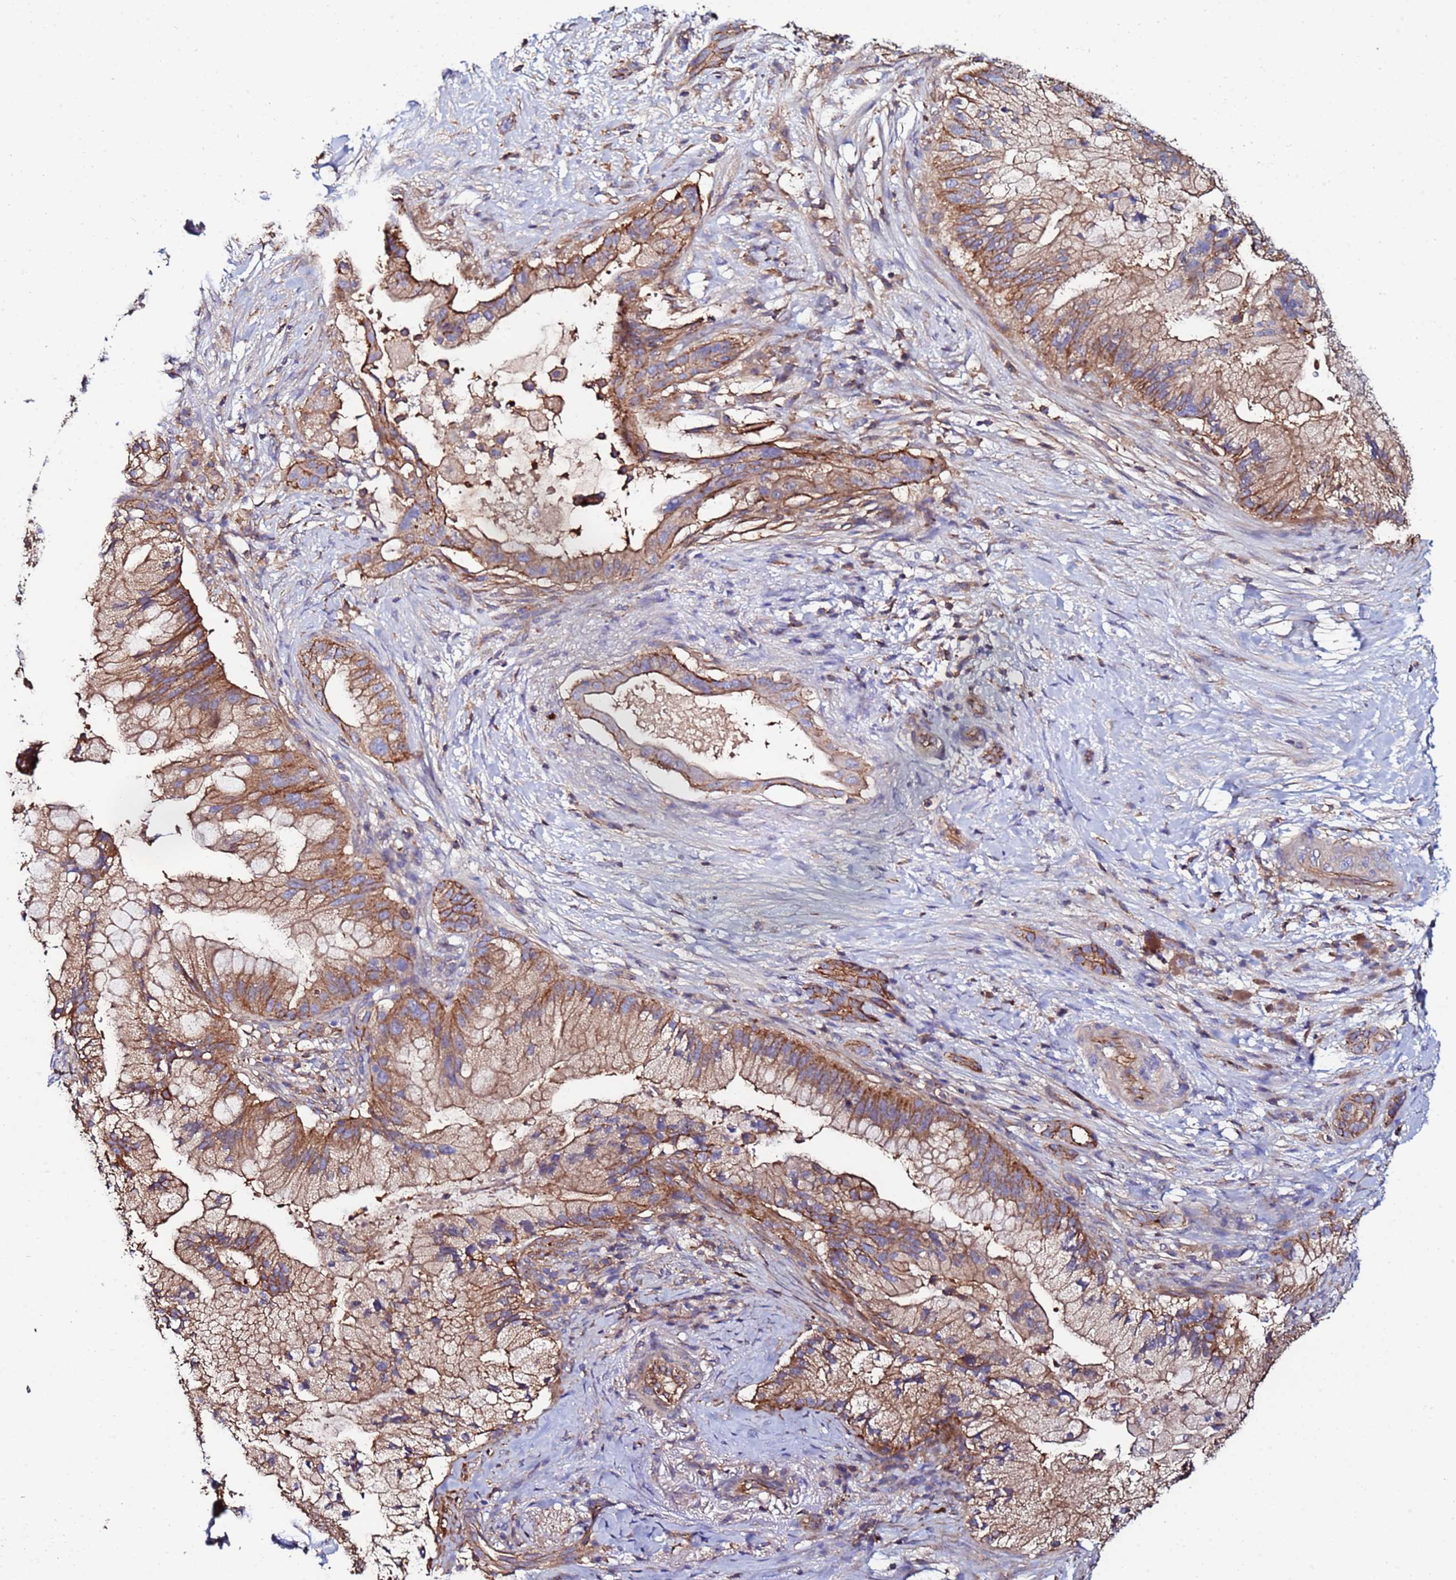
{"staining": {"intensity": "moderate", "quantity": ">75%", "location": "cytoplasmic/membranous"}, "tissue": "pancreatic cancer", "cell_type": "Tumor cells", "image_type": "cancer", "snomed": [{"axis": "morphology", "description": "Adenocarcinoma, NOS"}, {"axis": "topography", "description": "Pancreas"}], "caption": "Immunohistochemistry (IHC) photomicrograph of neoplastic tissue: human pancreatic adenocarcinoma stained using immunohistochemistry displays medium levels of moderate protein expression localized specifically in the cytoplasmic/membranous of tumor cells, appearing as a cytoplasmic/membranous brown color.", "gene": "POTEE", "patient": {"sex": "male", "age": 44}}